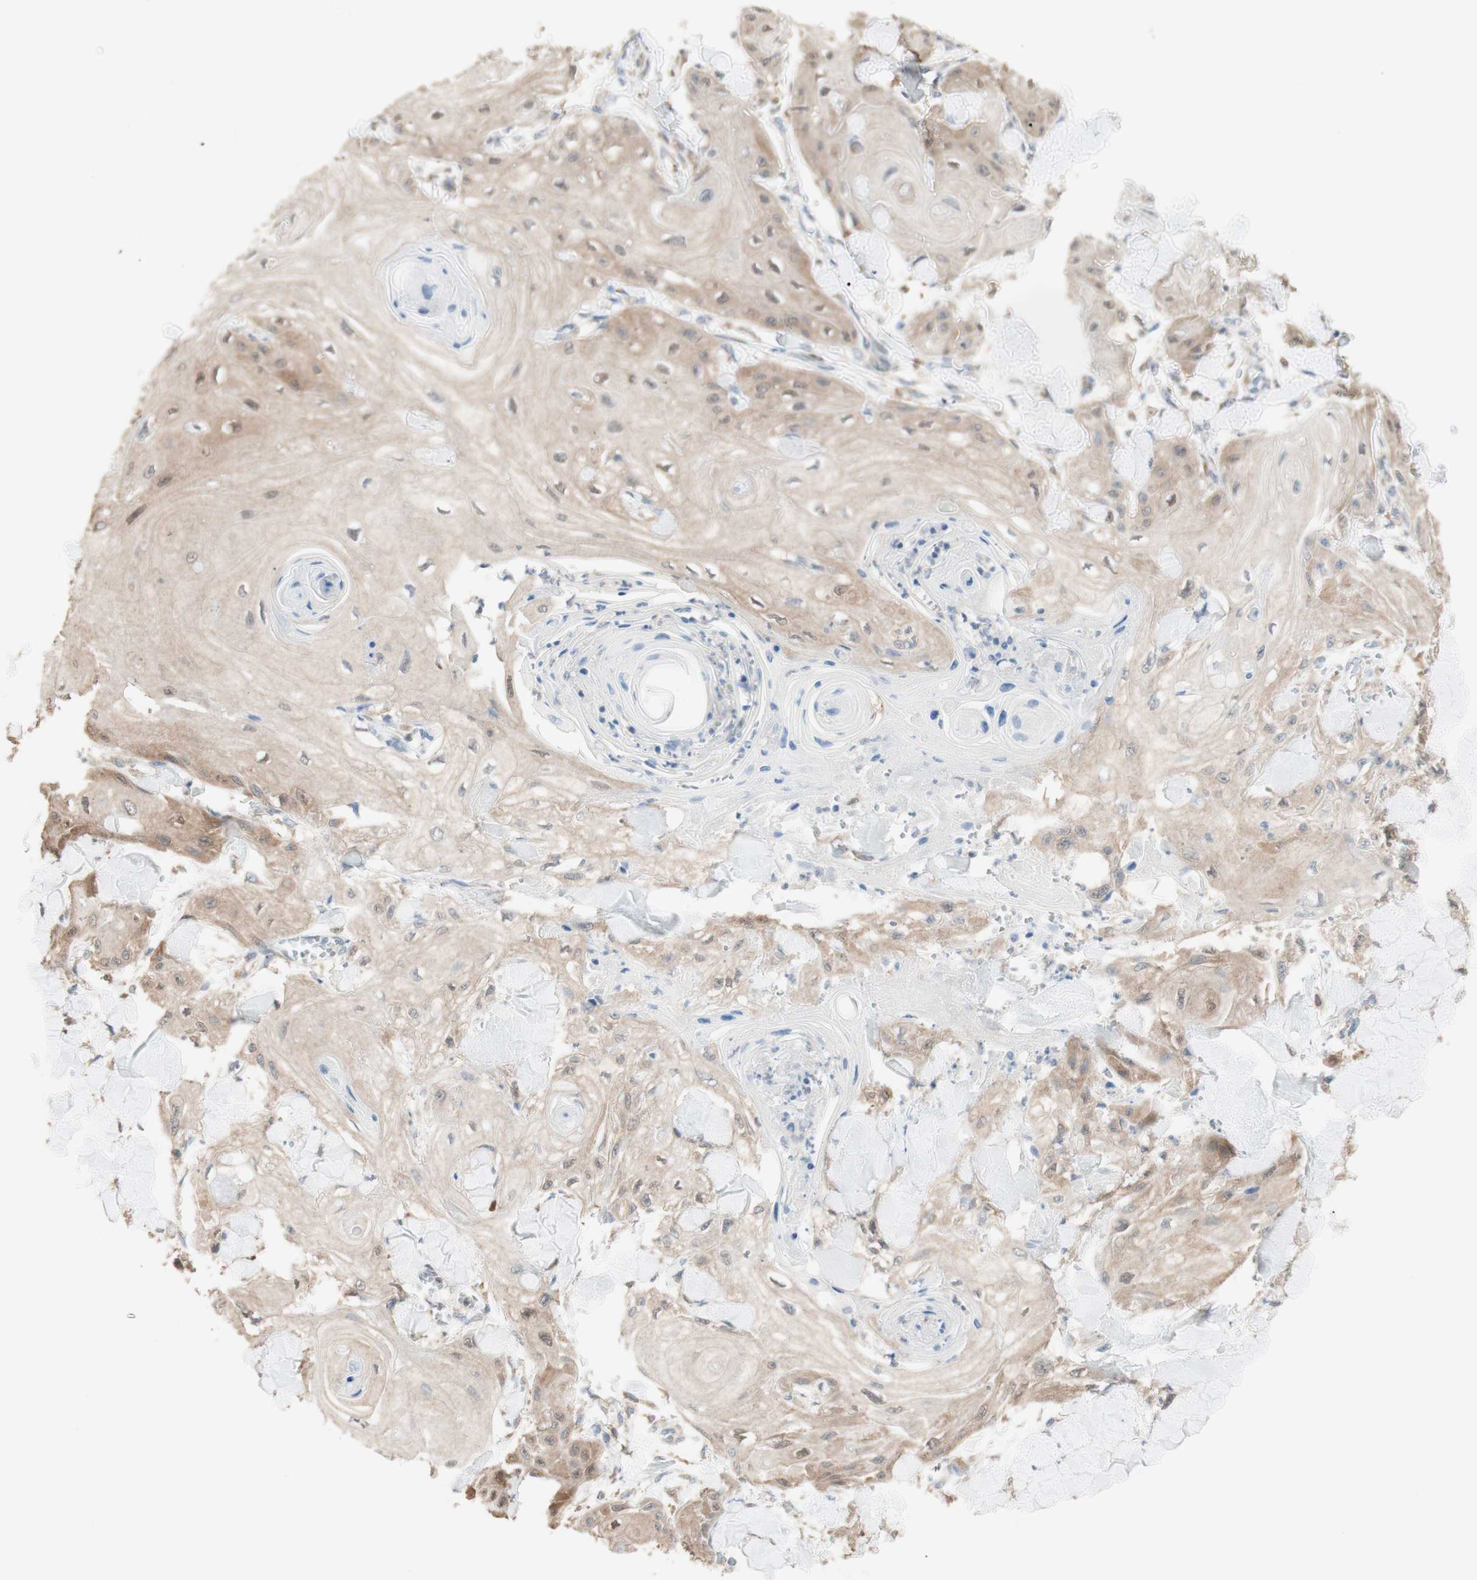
{"staining": {"intensity": "weak", "quantity": "25%-75%", "location": "cytoplasmic/membranous"}, "tissue": "skin cancer", "cell_type": "Tumor cells", "image_type": "cancer", "snomed": [{"axis": "morphology", "description": "Squamous cell carcinoma, NOS"}, {"axis": "topography", "description": "Skin"}], "caption": "Protein analysis of skin cancer (squamous cell carcinoma) tissue reveals weak cytoplasmic/membranous positivity in approximately 25%-75% of tumor cells.", "gene": "COMT", "patient": {"sex": "male", "age": 74}}